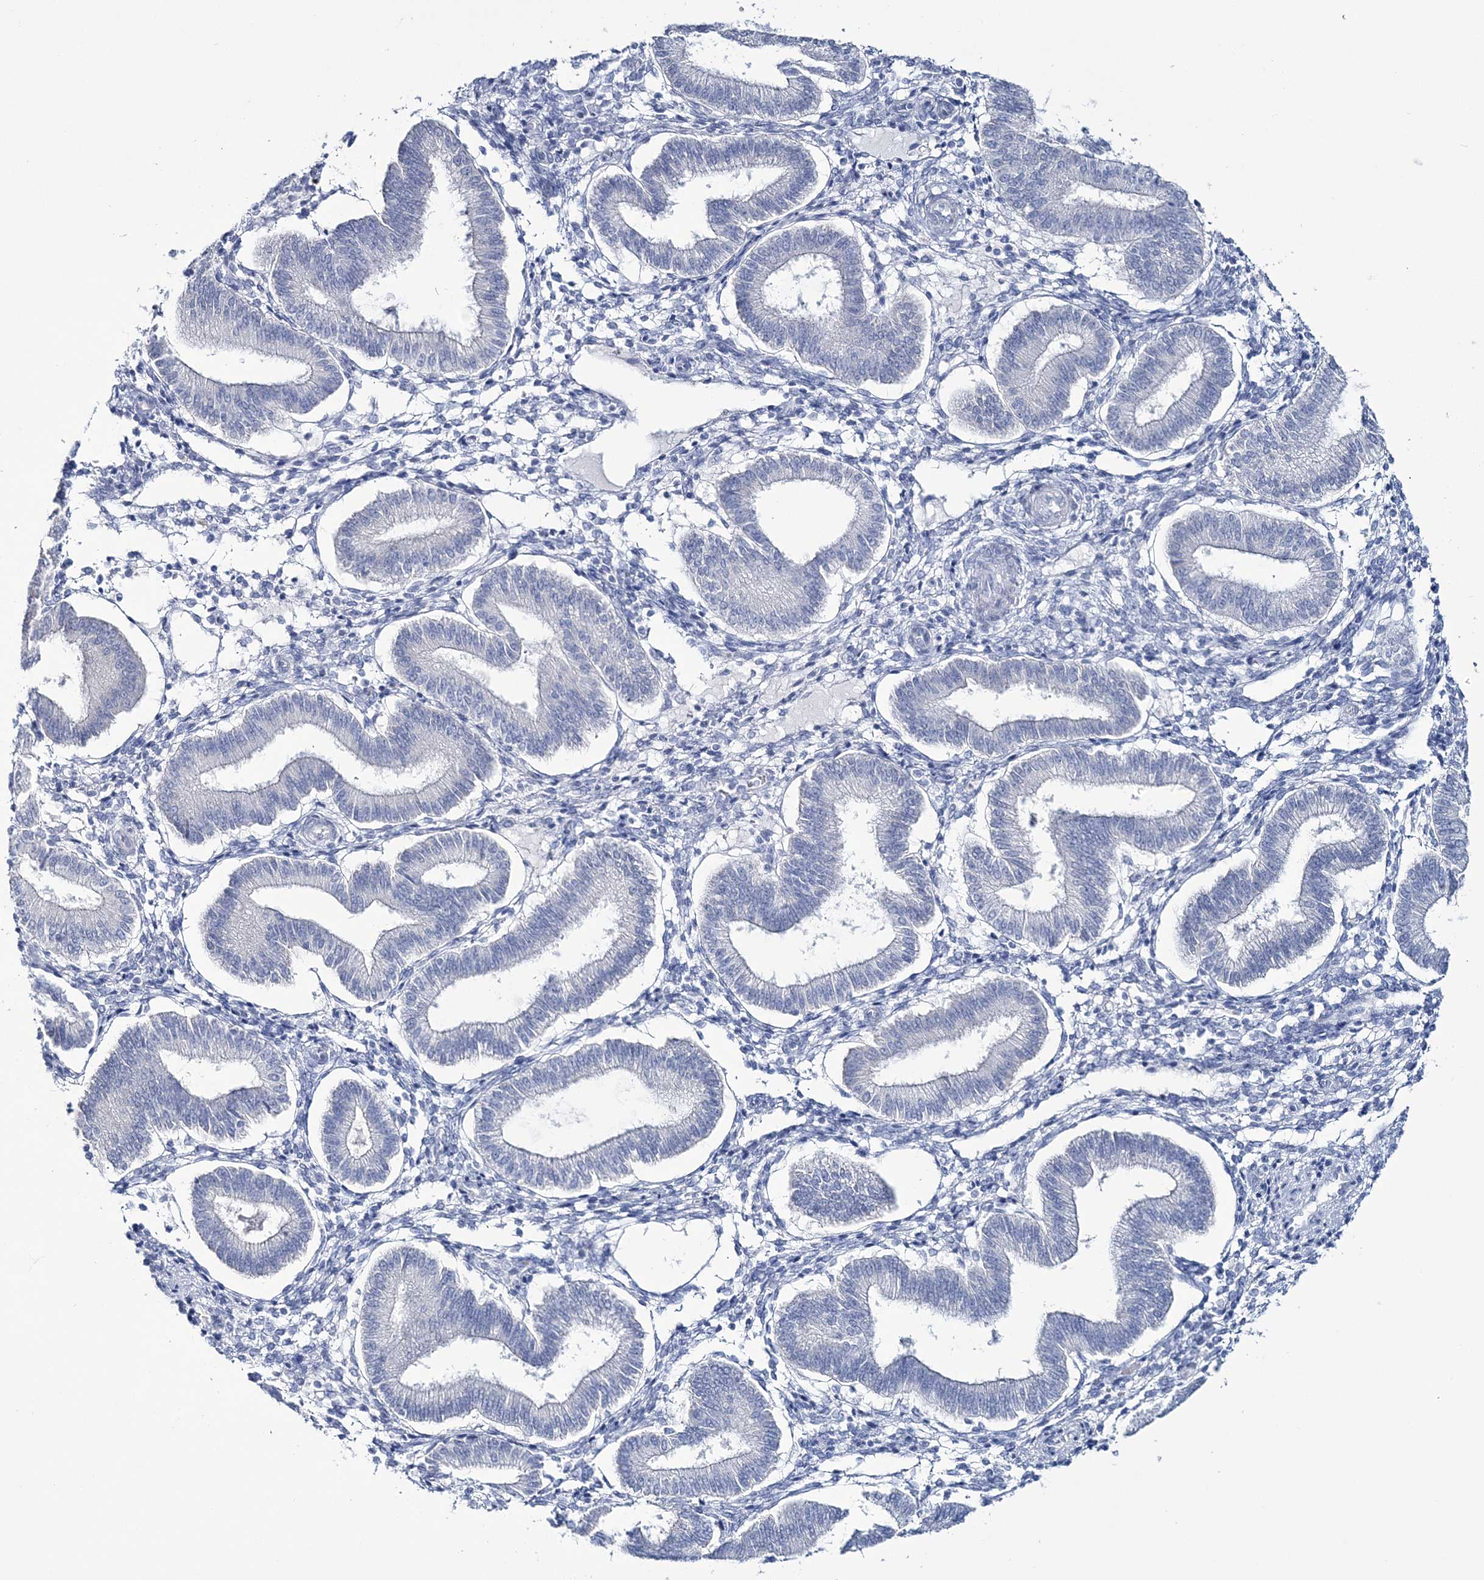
{"staining": {"intensity": "negative", "quantity": "none", "location": "none"}, "tissue": "endometrium", "cell_type": "Cells in endometrial stroma", "image_type": "normal", "snomed": [{"axis": "morphology", "description": "Normal tissue, NOS"}, {"axis": "topography", "description": "Endometrium"}], "caption": "Endometrium stained for a protein using IHC displays no expression cells in endometrial stroma.", "gene": "CYP3A4", "patient": {"sex": "female", "age": 39}}